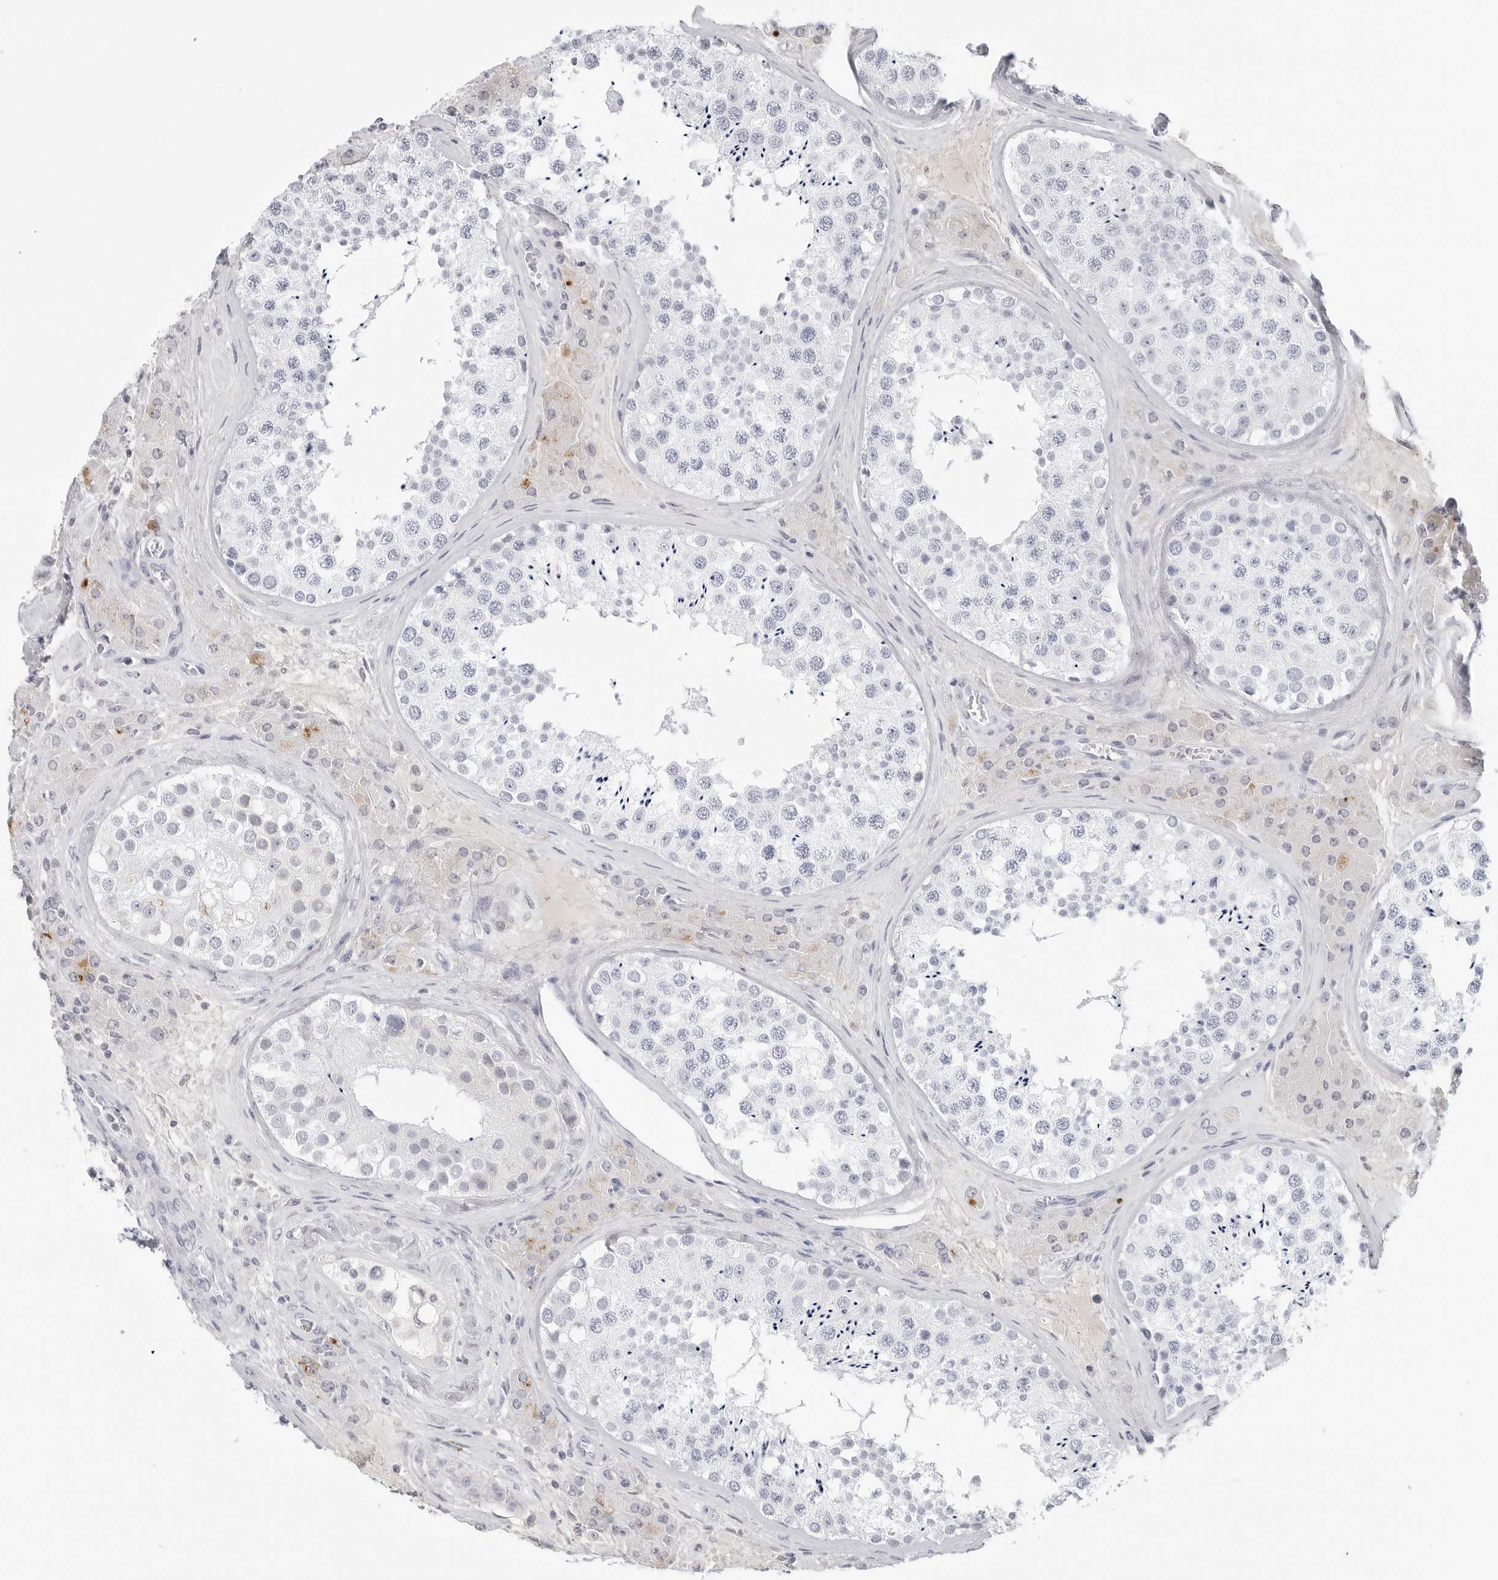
{"staining": {"intensity": "negative", "quantity": "none", "location": "none"}, "tissue": "testis", "cell_type": "Cells in seminiferous ducts", "image_type": "normal", "snomed": [{"axis": "morphology", "description": "Normal tissue, NOS"}, {"axis": "topography", "description": "Testis"}], "caption": "Protein analysis of normal testis reveals no significant positivity in cells in seminiferous ducts. The staining was performed using DAB to visualize the protein expression in brown, while the nuclei were stained in blue with hematoxylin (Magnification: 20x).", "gene": "AMPD1", "patient": {"sex": "male", "age": 46}}